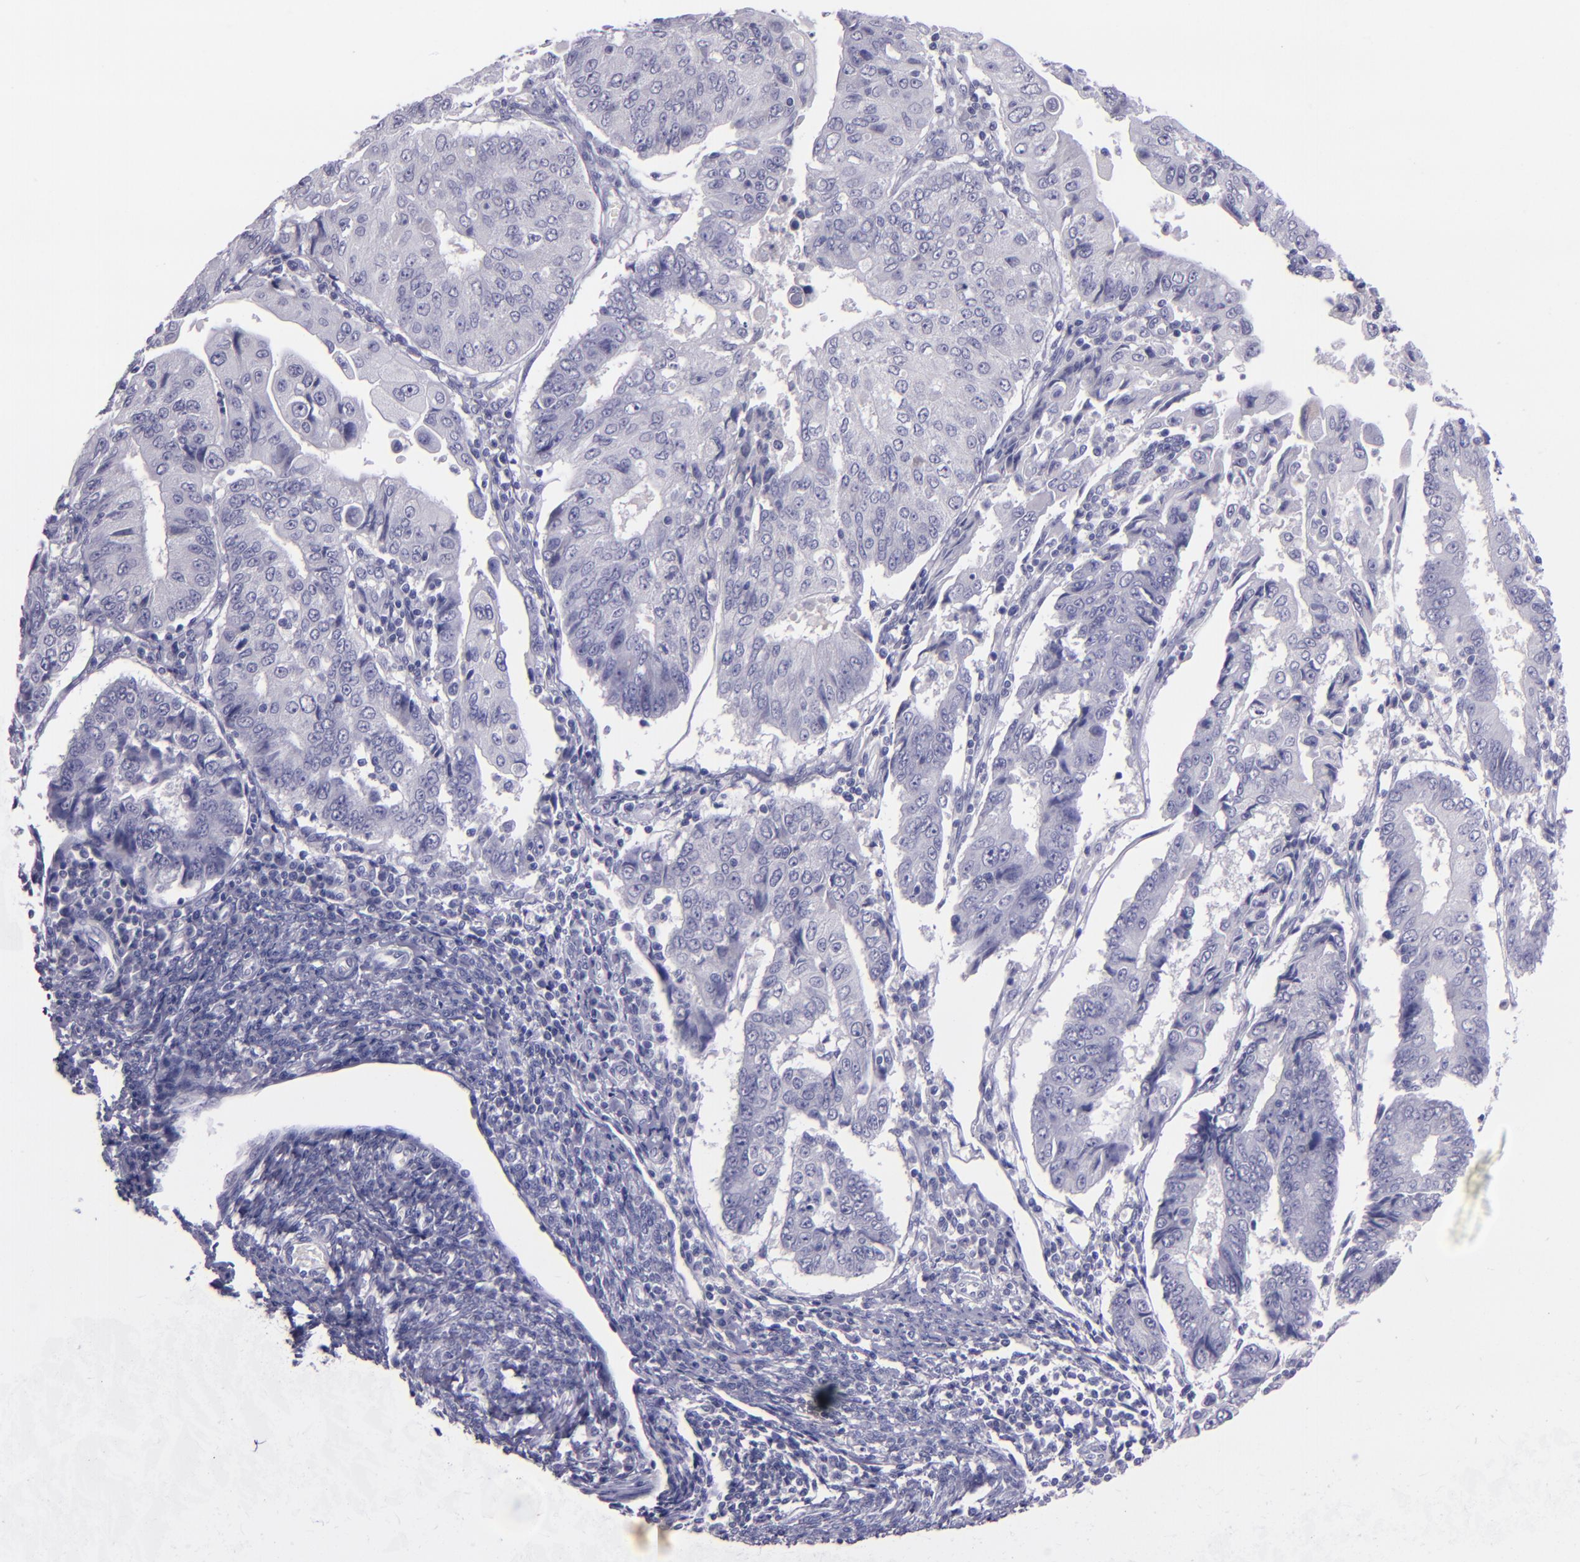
{"staining": {"intensity": "negative", "quantity": "none", "location": "none"}, "tissue": "endometrial cancer", "cell_type": "Tumor cells", "image_type": "cancer", "snomed": [{"axis": "morphology", "description": "Adenocarcinoma, NOS"}, {"axis": "topography", "description": "Endometrium"}], "caption": "Immunohistochemistry (IHC) image of endometrial cancer stained for a protein (brown), which reveals no positivity in tumor cells.", "gene": "TNNT3", "patient": {"sex": "female", "age": 75}}